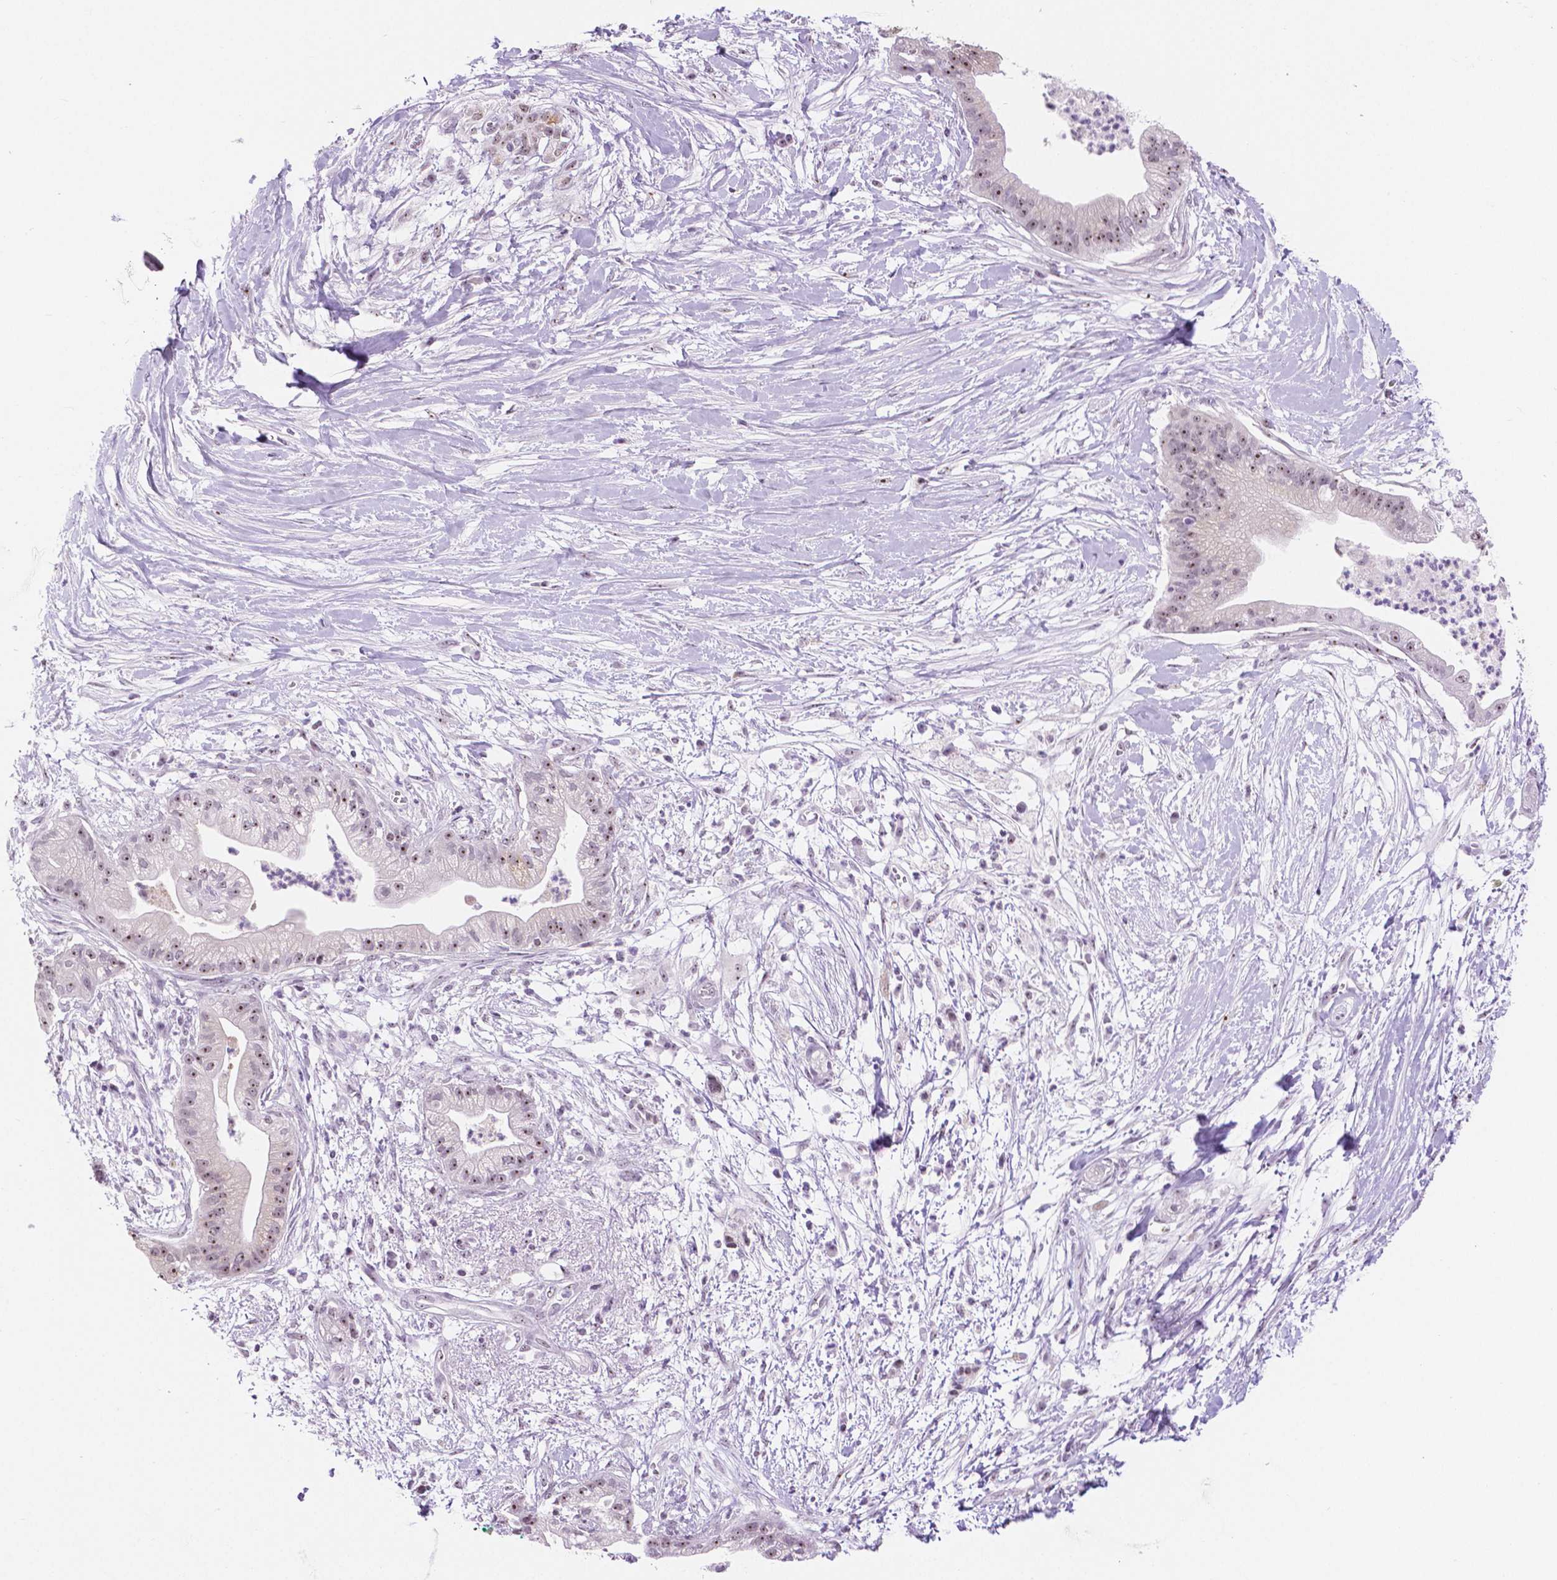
{"staining": {"intensity": "weak", "quantity": "25%-75%", "location": "nuclear"}, "tissue": "pancreatic cancer", "cell_type": "Tumor cells", "image_type": "cancer", "snomed": [{"axis": "morphology", "description": "Normal tissue, NOS"}, {"axis": "morphology", "description": "Adenocarcinoma, NOS"}, {"axis": "topography", "description": "Lymph node"}, {"axis": "topography", "description": "Pancreas"}], "caption": "Protein staining of pancreatic adenocarcinoma tissue displays weak nuclear staining in about 25%-75% of tumor cells.", "gene": "NHP2", "patient": {"sex": "female", "age": 58}}